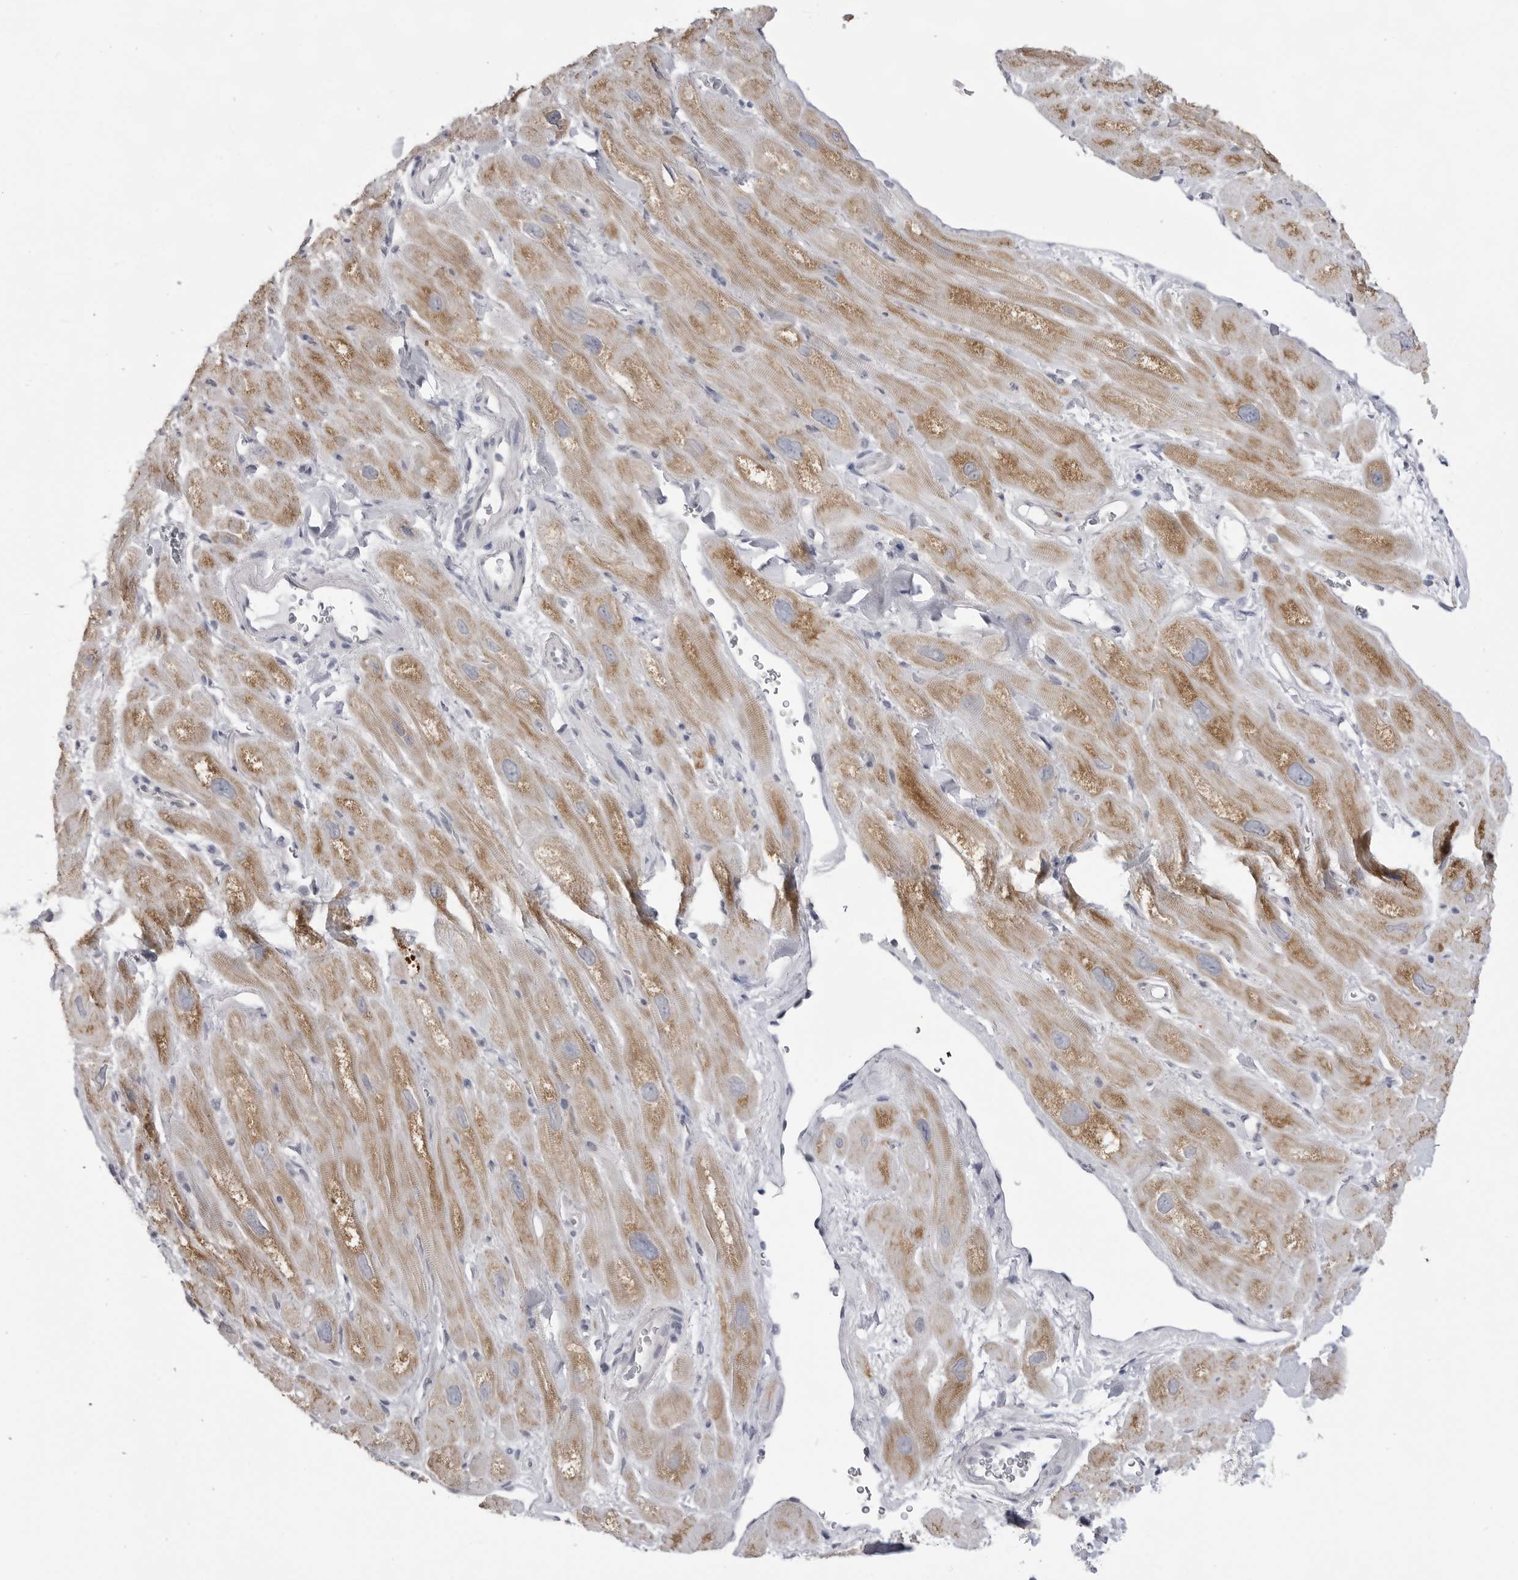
{"staining": {"intensity": "moderate", "quantity": ">75%", "location": "cytoplasmic/membranous"}, "tissue": "heart muscle", "cell_type": "Cardiomyocytes", "image_type": "normal", "snomed": [{"axis": "morphology", "description": "Normal tissue, NOS"}, {"axis": "topography", "description": "Heart"}], "caption": "Benign heart muscle displays moderate cytoplasmic/membranous staining in approximately >75% of cardiomyocytes.", "gene": "FH", "patient": {"sex": "male", "age": 49}}